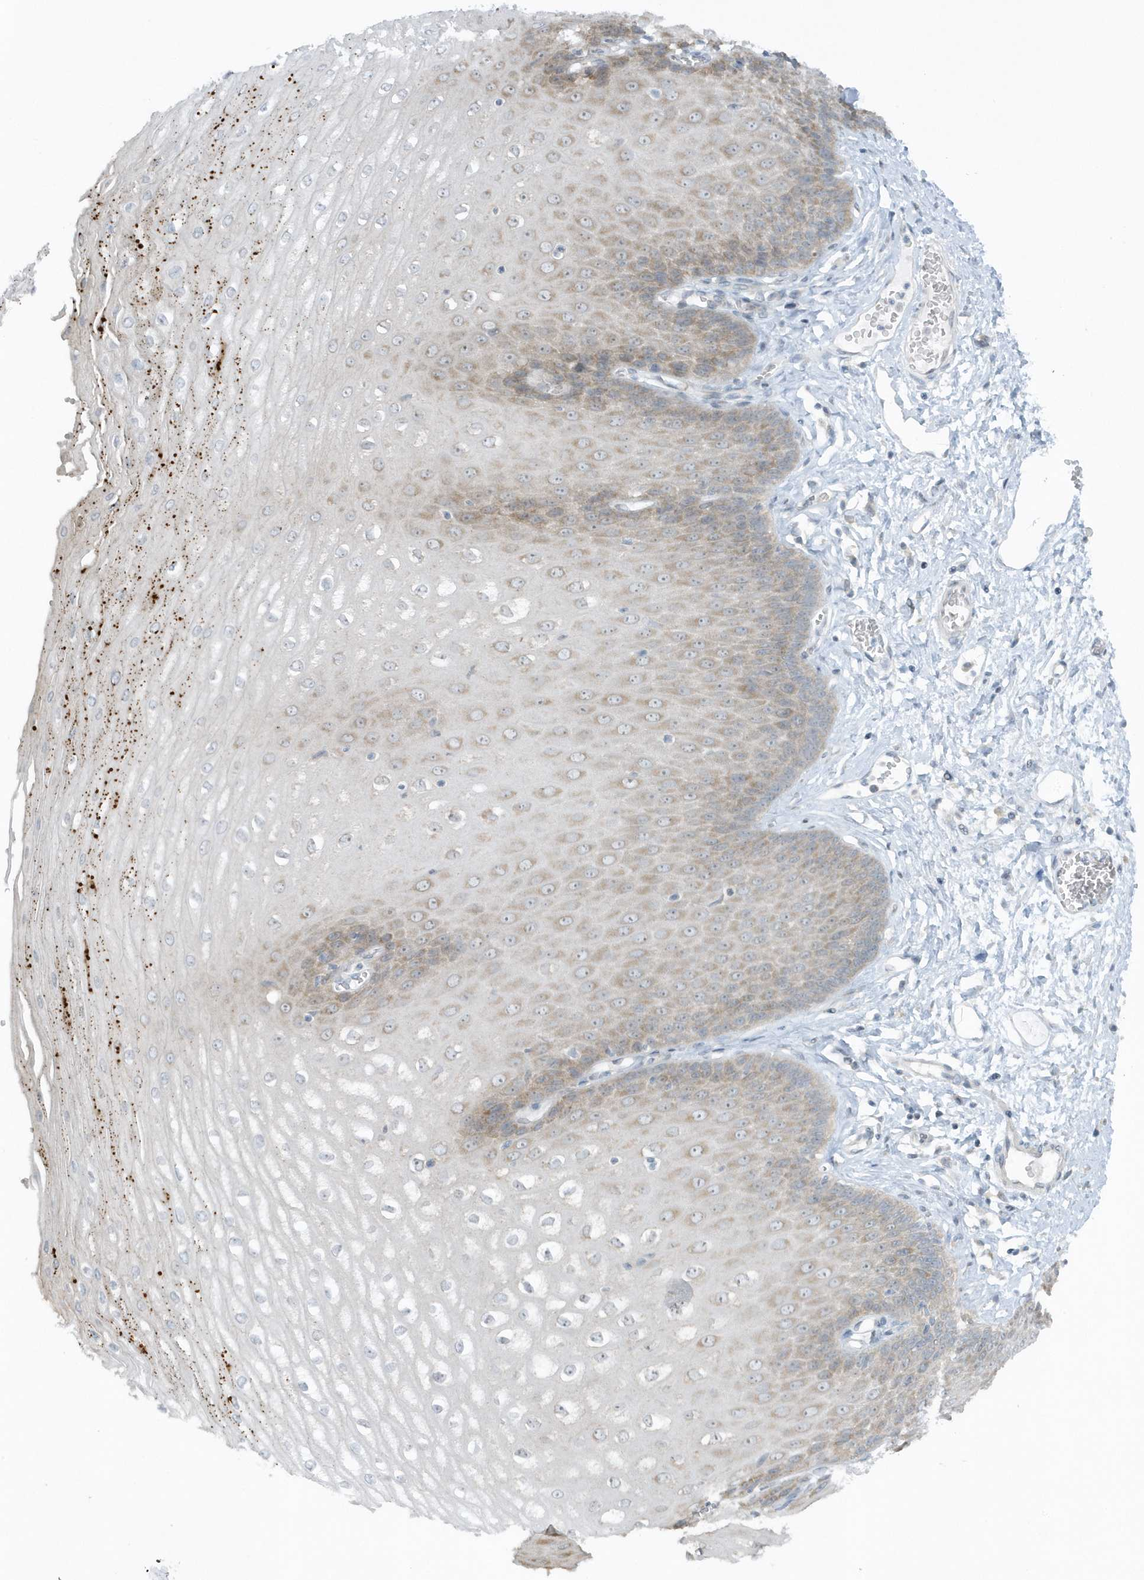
{"staining": {"intensity": "moderate", "quantity": "25%-75%", "location": "cytoplasmic/membranous"}, "tissue": "esophagus", "cell_type": "Squamous epithelial cells", "image_type": "normal", "snomed": [{"axis": "morphology", "description": "Normal tissue, NOS"}, {"axis": "topography", "description": "Esophagus"}], "caption": "This is a micrograph of immunohistochemistry staining of unremarkable esophagus, which shows moderate expression in the cytoplasmic/membranous of squamous epithelial cells.", "gene": "SCN3A", "patient": {"sex": "male", "age": 60}}